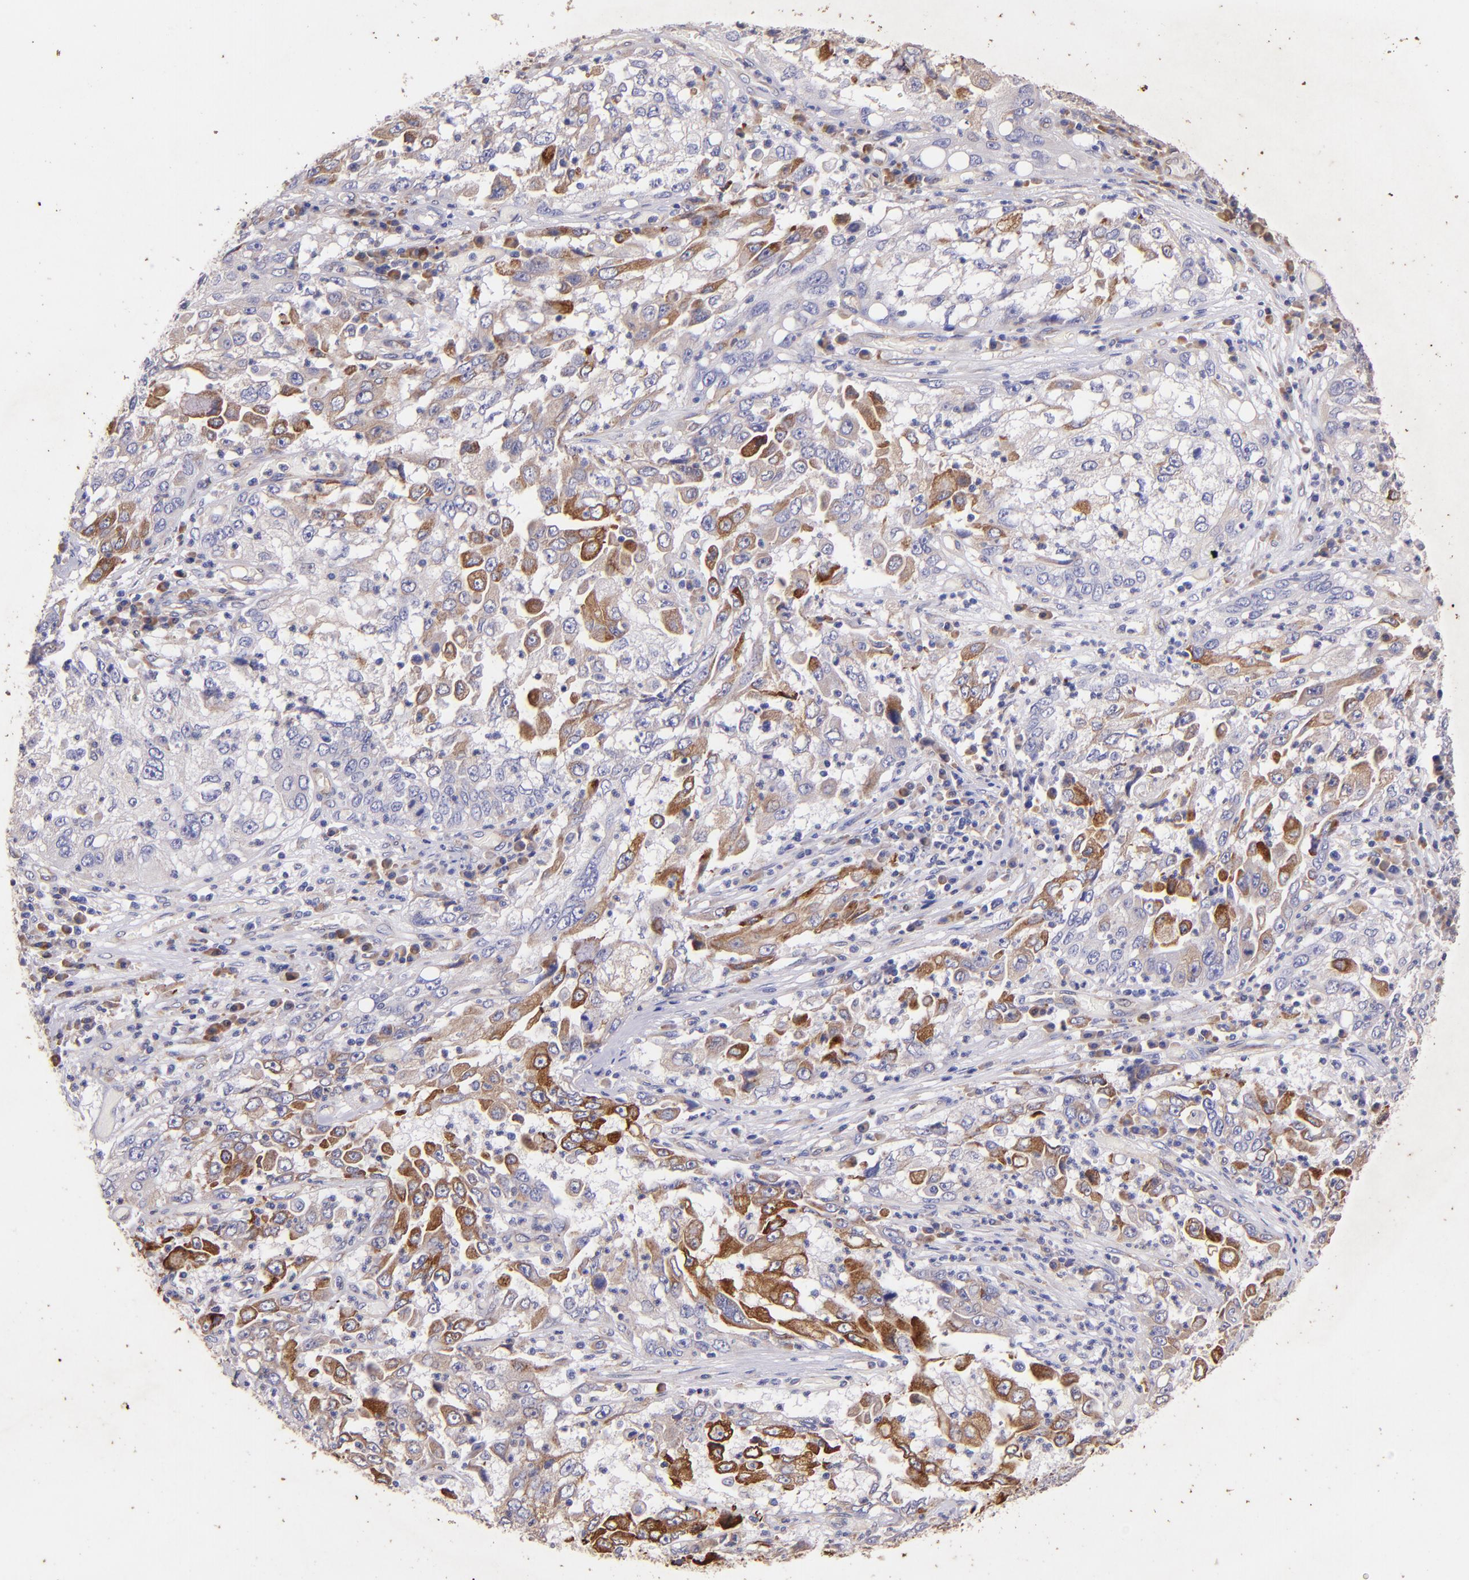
{"staining": {"intensity": "moderate", "quantity": "25%-75%", "location": "cytoplasmic/membranous"}, "tissue": "cervical cancer", "cell_type": "Tumor cells", "image_type": "cancer", "snomed": [{"axis": "morphology", "description": "Squamous cell carcinoma, NOS"}, {"axis": "topography", "description": "Cervix"}], "caption": "This image displays cervical squamous cell carcinoma stained with immunohistochemistry (IHC) to label a protein in brown. The cytoplasmic/membranous of tumor cells show moderate positivity for the protein. Nuclei are counter-stained blue.", "gene": "RET", "patient": {"sex": "female", "age": 36}}